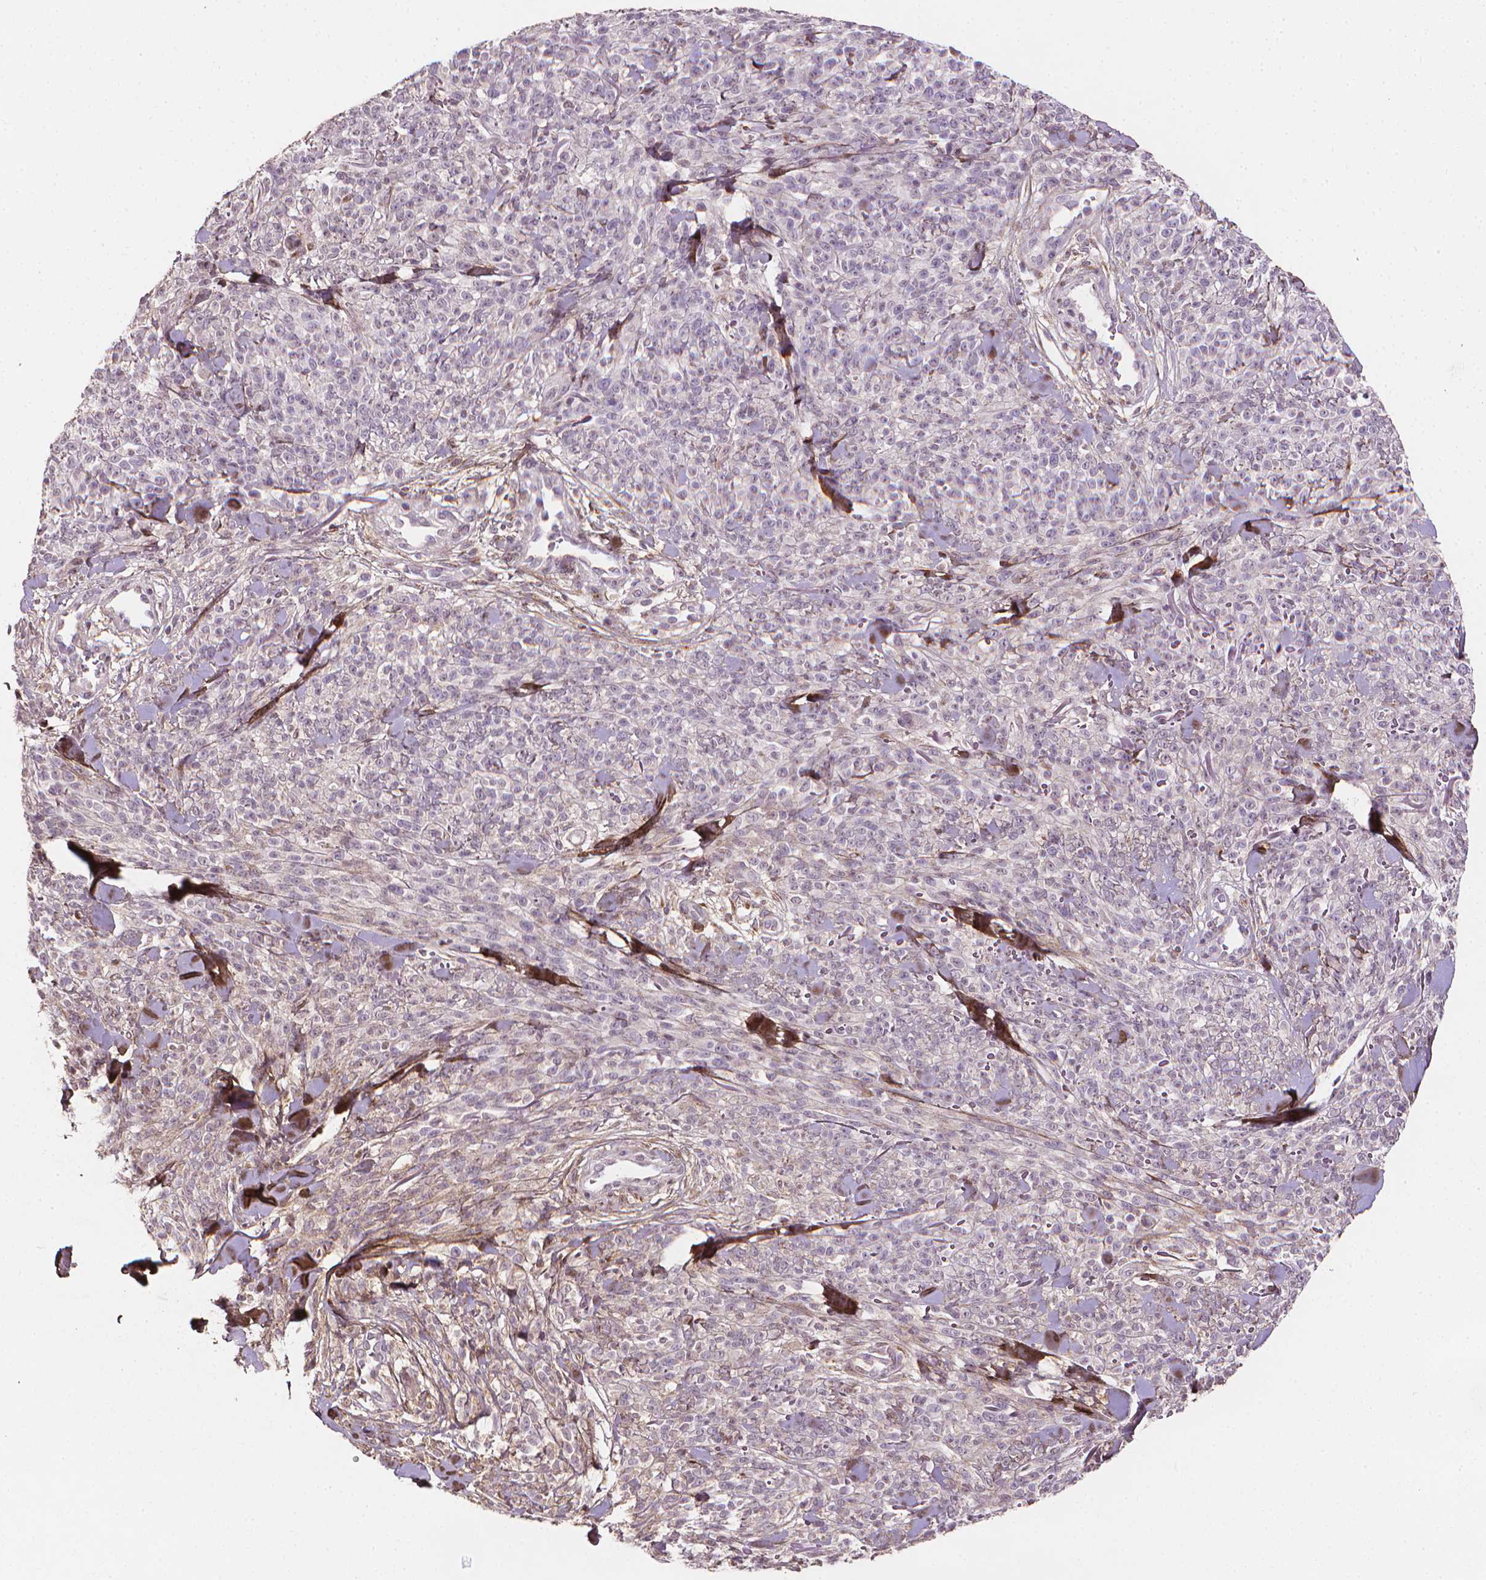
{"staining": {"intensity": "negative", "quantity": "none", "location": "none"}, "tissue": "melanoma", "cell_type": "Tumor cells", "image_type": "cancer", "snomed": [{"axis": "morphology", "description": "Malignant melanoma, NOS"}, {"axis": "topography", "description": "Skin"}, {"axis": "topography", "description": "Skin of trunk"}], "caption": "Immunohistochemistry (IHC) photomicrograph of human malignant melanoma stained for a protein (brown), which demonstrates no expression in tumor cells.", "gene": "DCN", "patient": {"sex": "male", "age": 74}}